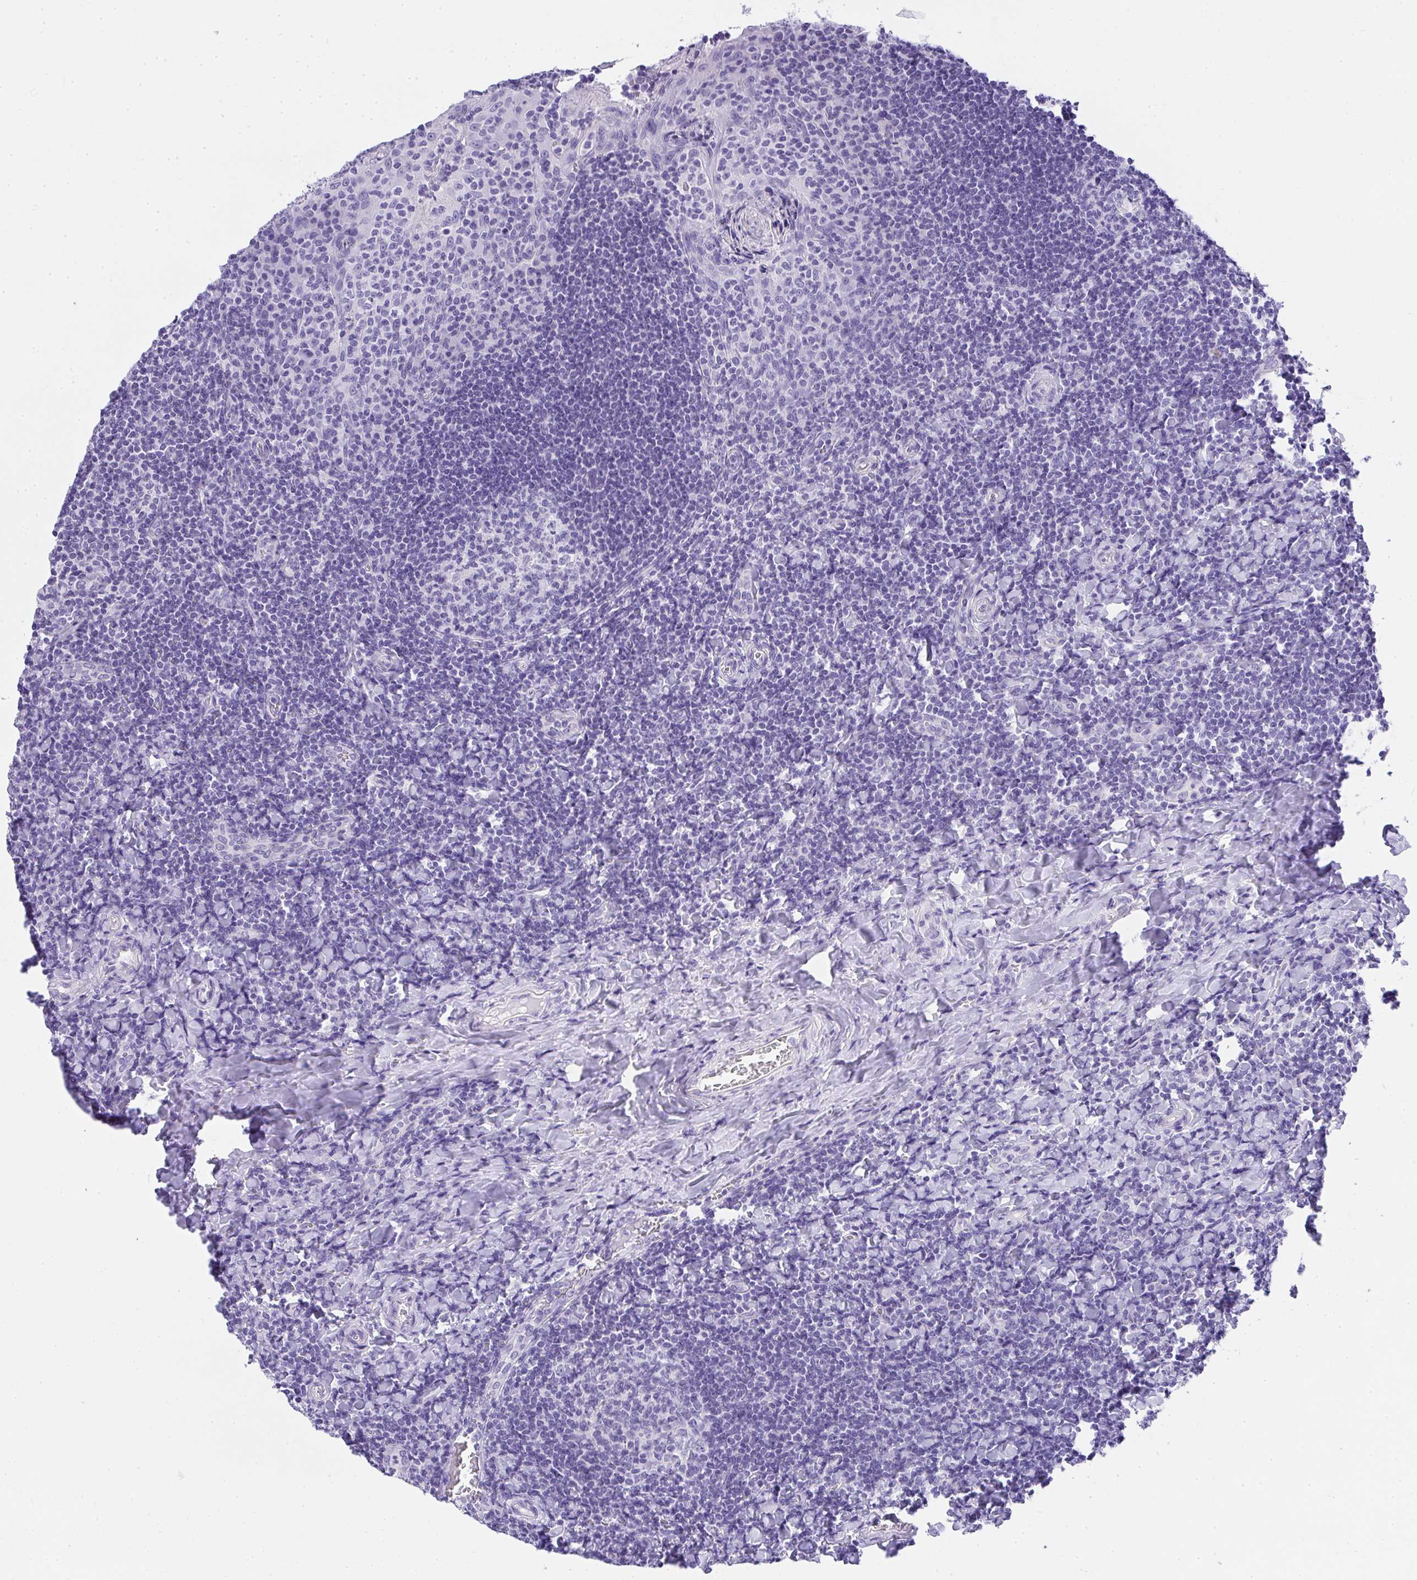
{"staining": {"intensity": "negative", "quantity": "none", "location": "none"}, "tissue": "tonsil", "cell_type": "Germinal center cells", "image_type": "normal", "snomed": [{"axis": "morphology", "description": "Normal tissue, NOS"}, {"axis": "topography", "description": "Tonsil"}], "caption": "This image is of unremarkable tonsil stained with IHC to label a protein in brown with the nuclei are counter-stained blue. There is no expression in germinal center cells.", "gene": "AVIL", "patient": {"sex": "male", "age": 17}}